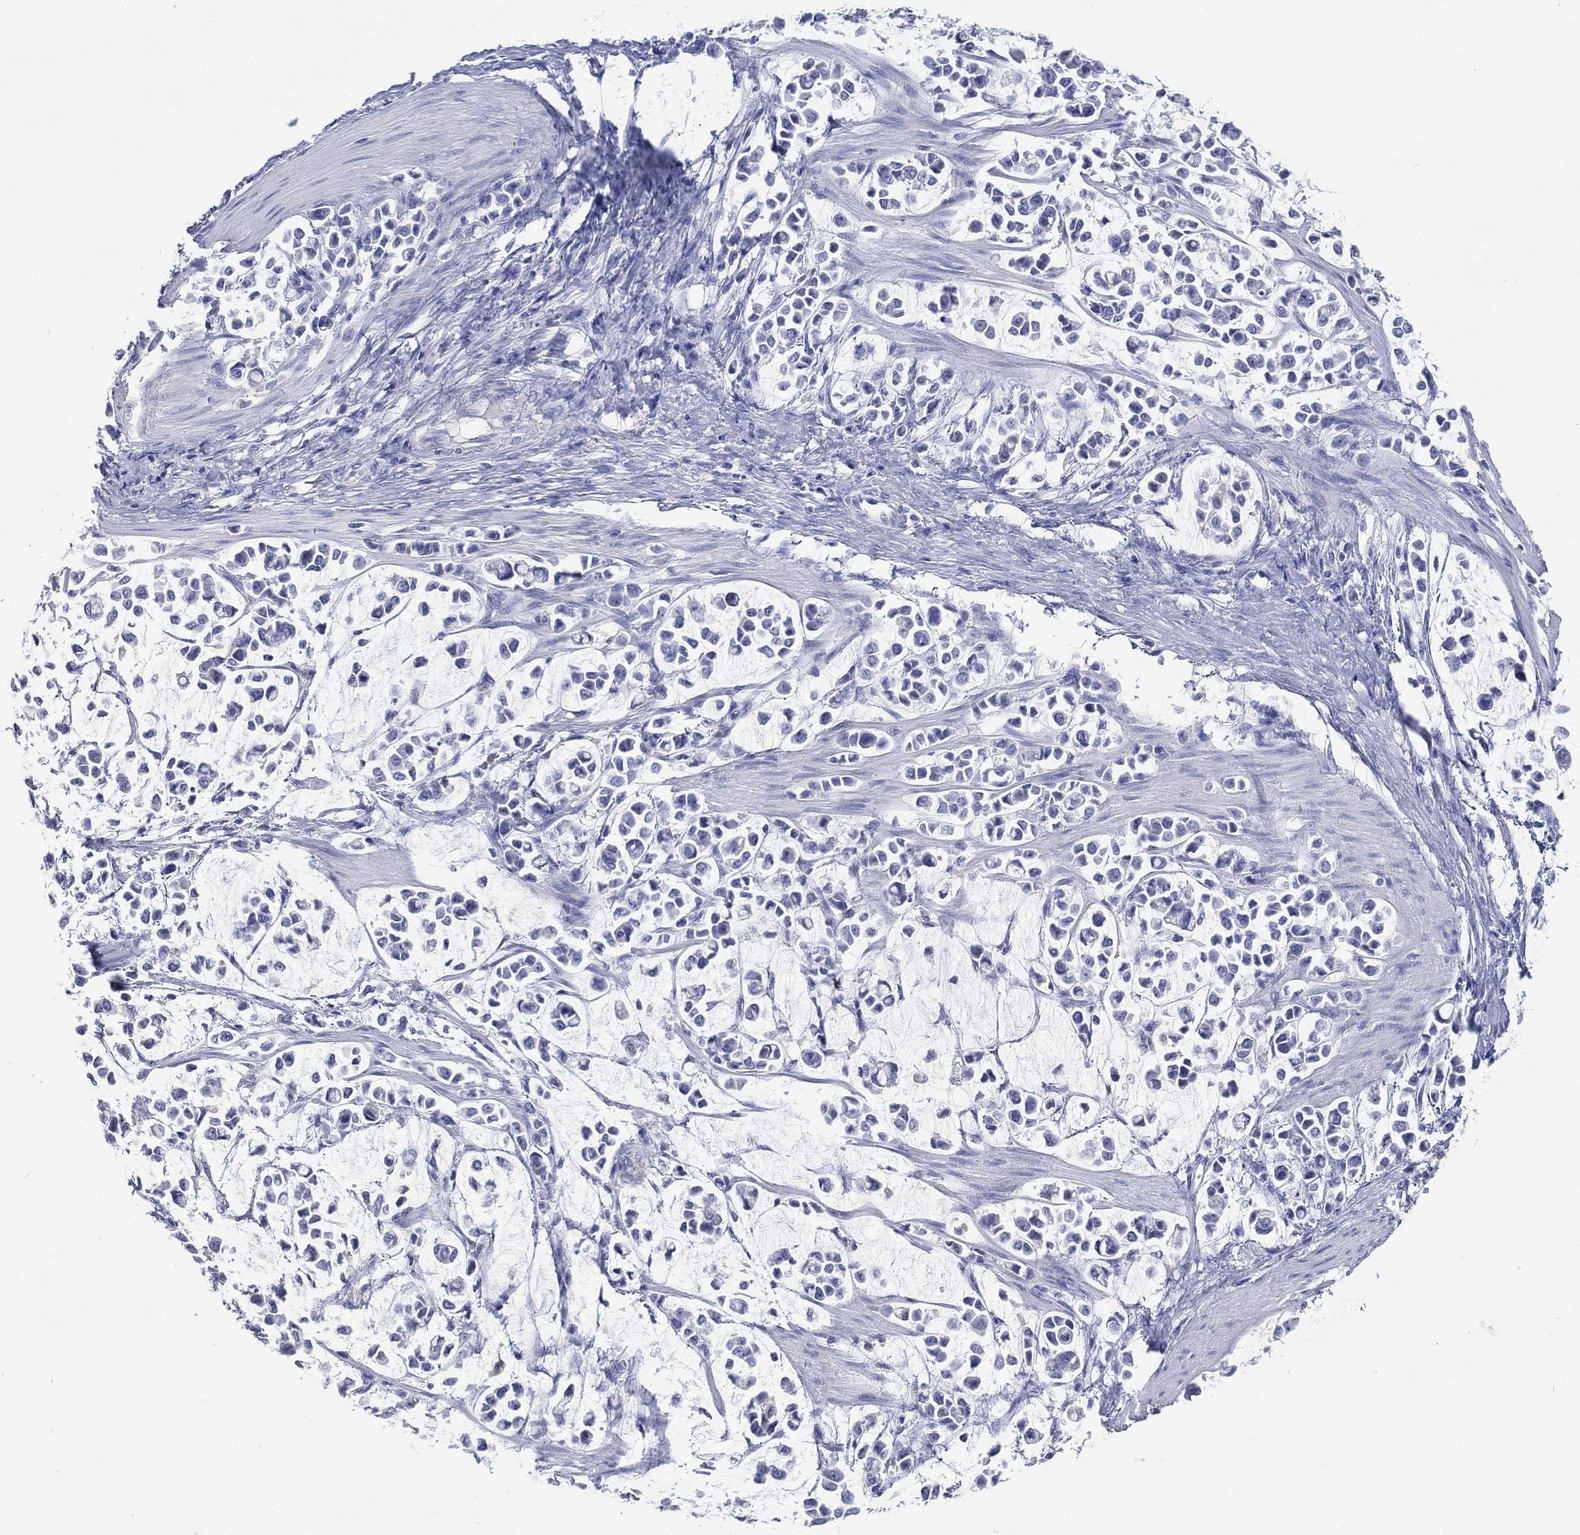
{"staining": {"intensity": "negative", "quantity": "none", "location": "none"}, "tissue": "stomach cancer", "cell_type": "Tumor cells", "image_type": "cancer", "snomed": [{"axis": "morphology", "description": "Adenocarcinoma, NOS"}, {"axis": "topography", "description": "Stomach"}], "caption": "Immunohistochemistry (IHC) of stomach cancer displays no positivity in tumor cells. (IHC, brightfield microscopy, high magnification).", "gene": "FMO1", "patient": {"sex": "male", "age": 82}}